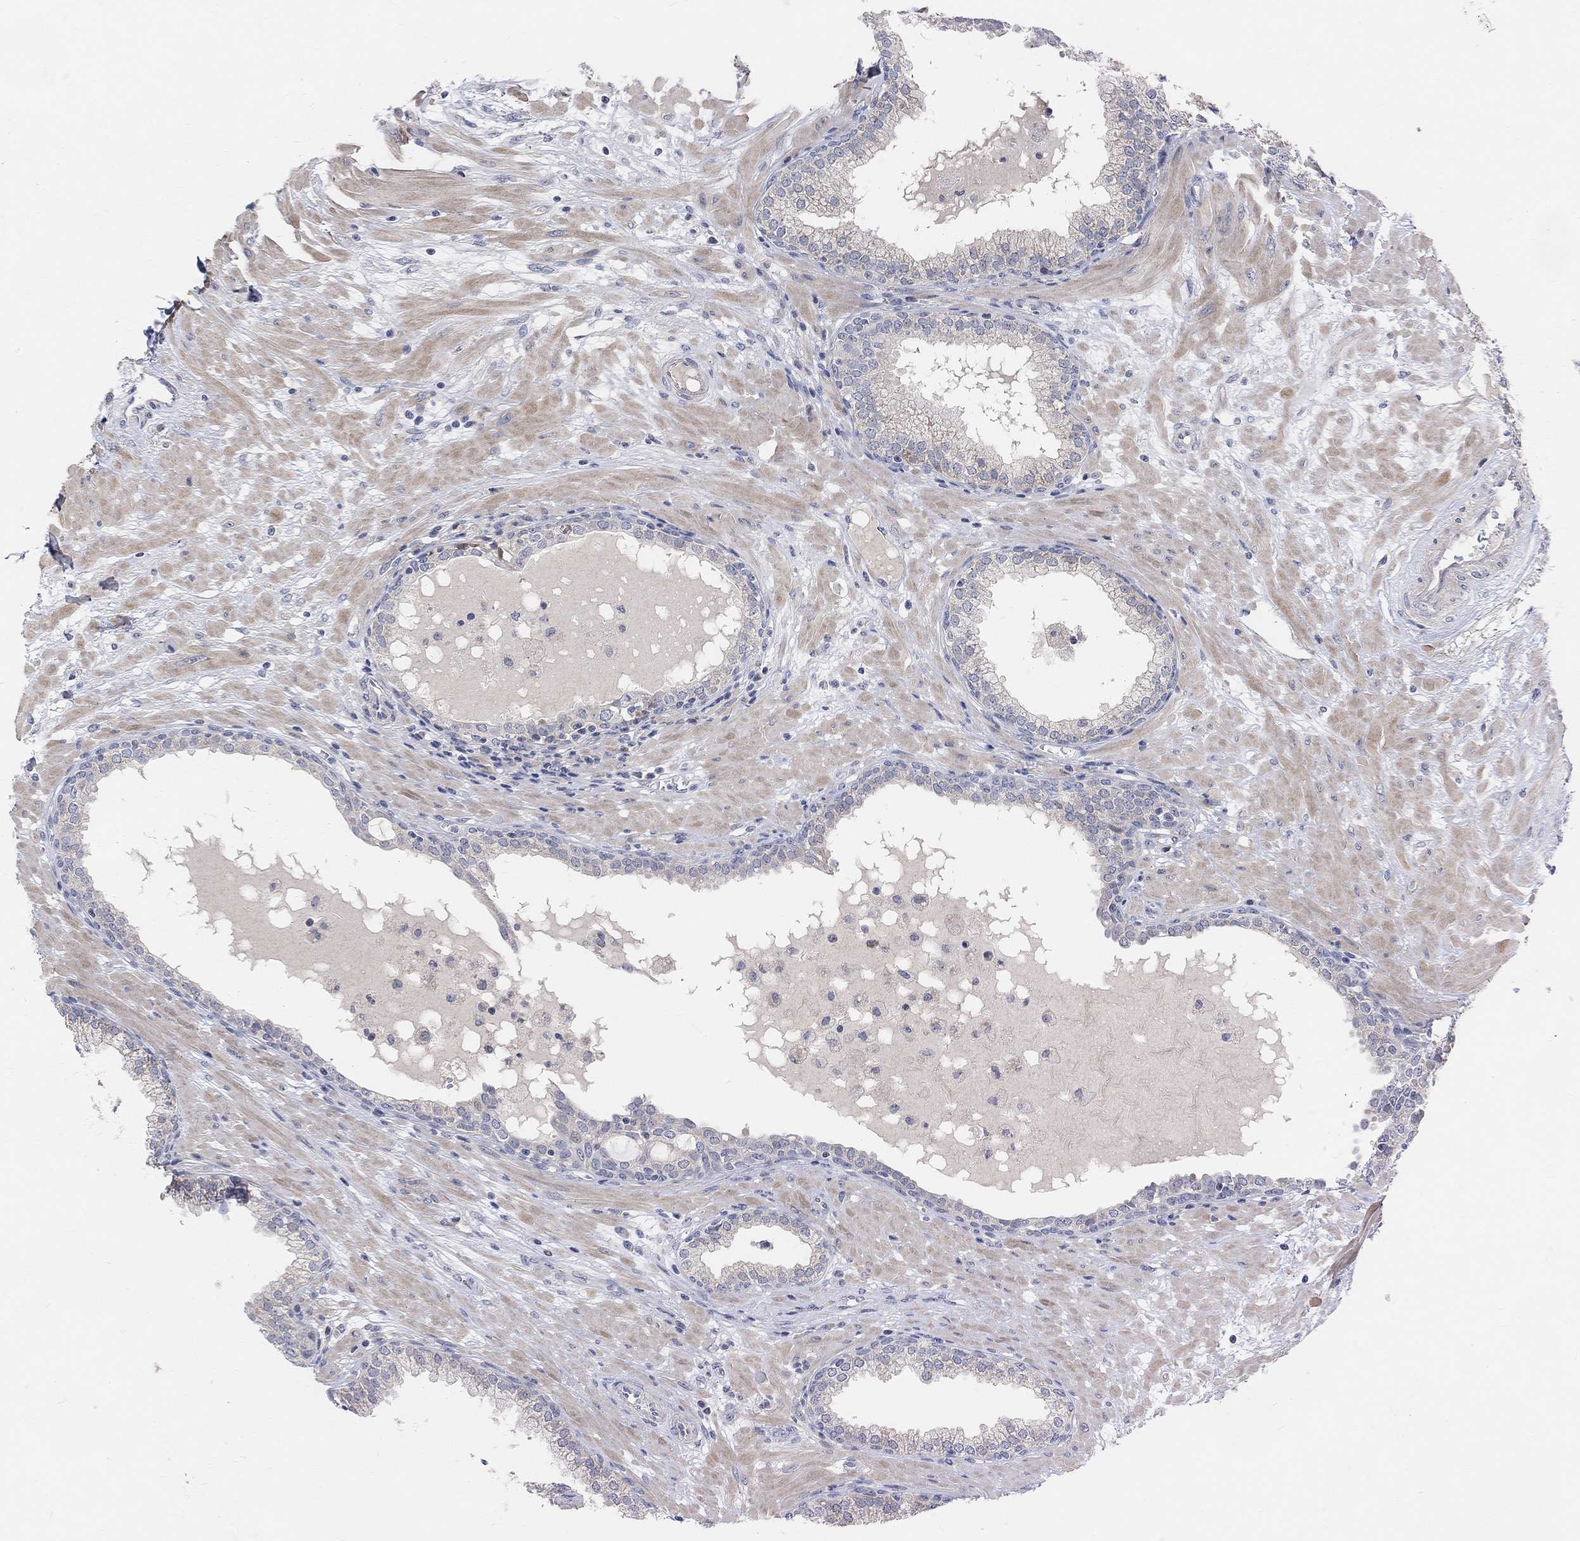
{"staining": {"intensity": "negative", "quantity": "none", "location": "none"}, "tissue": "prostate", "cell_type": "Glandular cells", "image_type": "normal", "snomed": [{"axis": "morphology", "description": "Normal tissue, NOS"}, {"axis": "topography", "description": "Prostate"}], "caption": "Immunohistochemical staining of normal prostate demonstrates no significant staining in glandular cells.", "gene": "HCRTR1", "patient": {"sex": "male", "age": 64}}